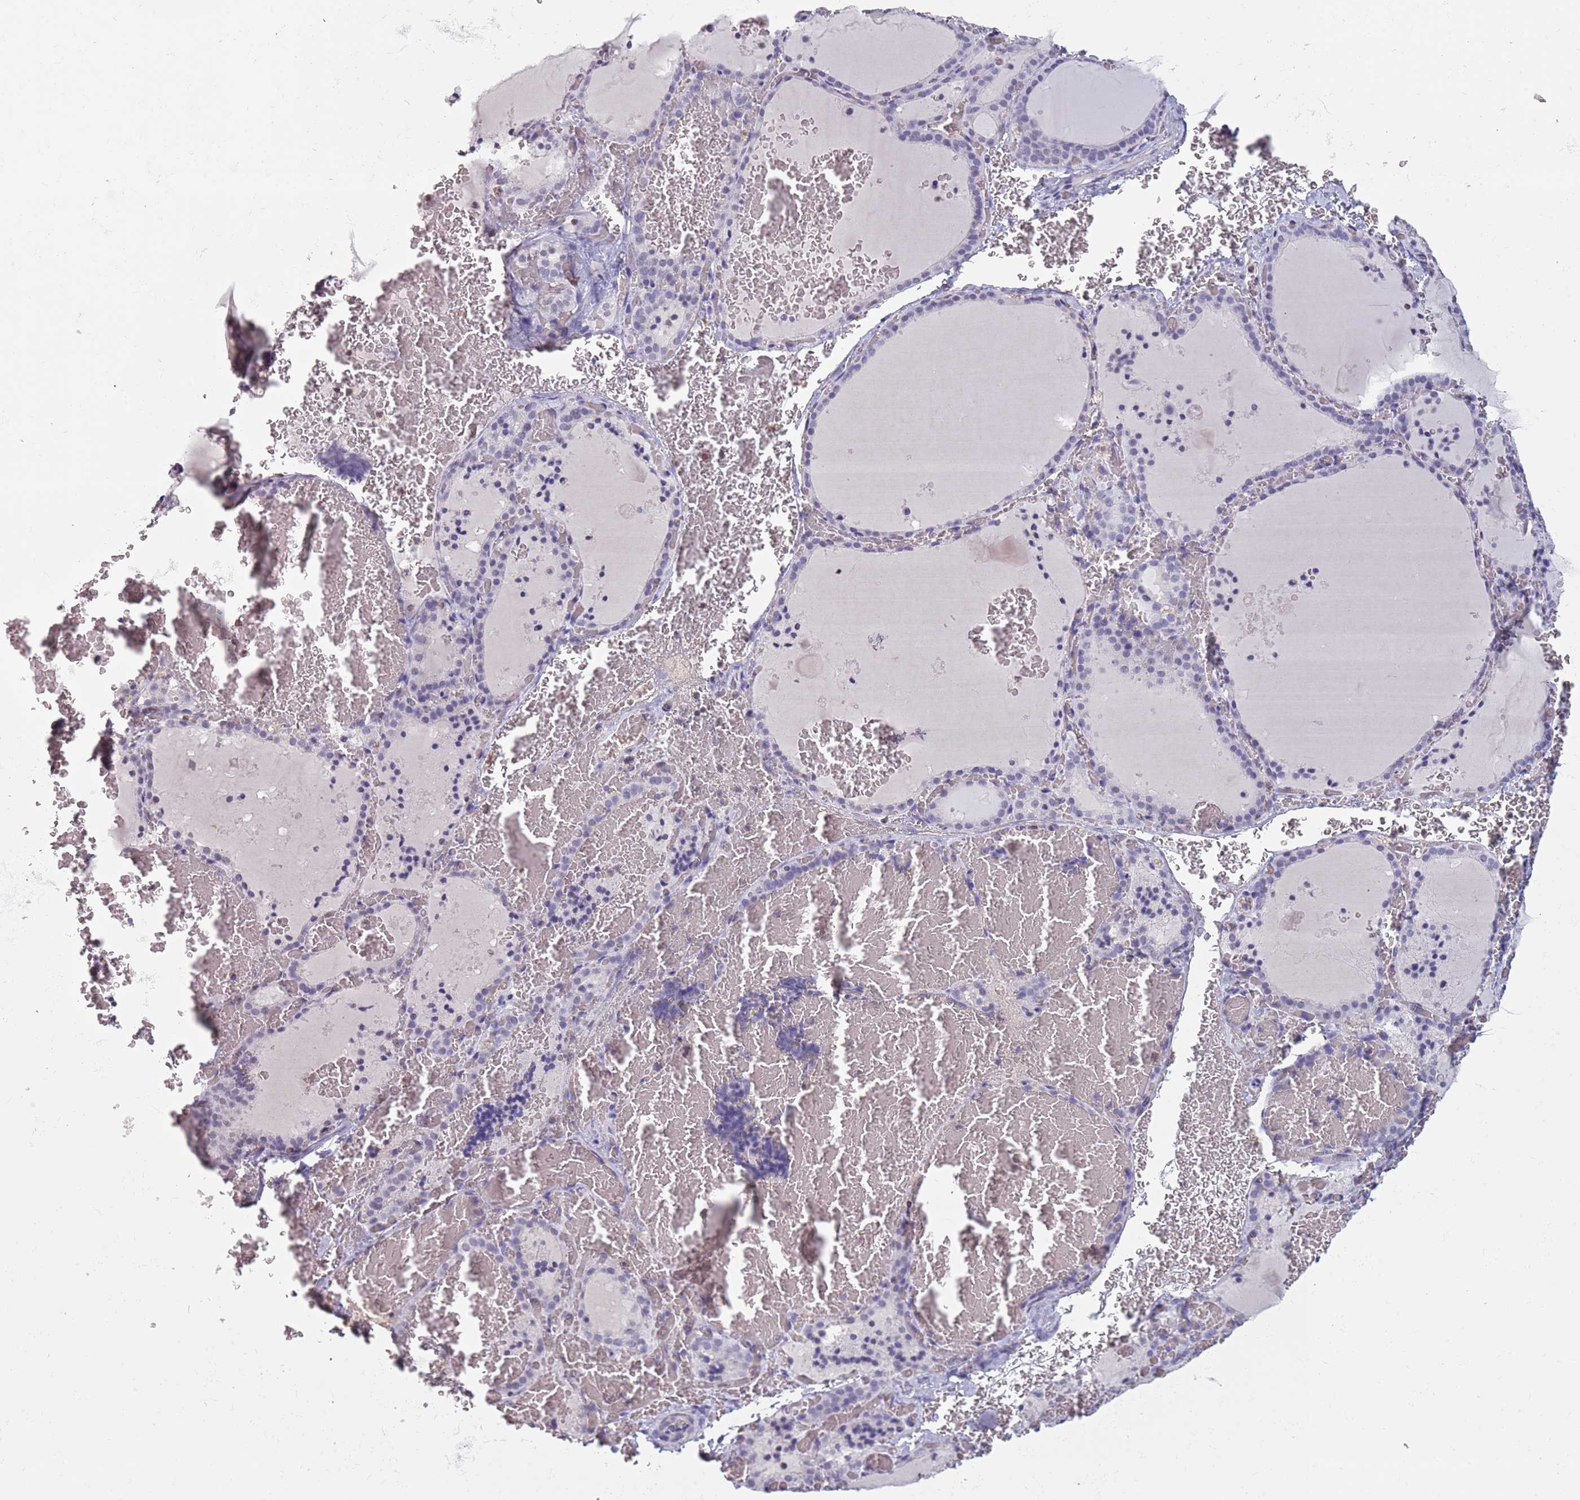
{"staining": {"intensity": "negative", "quantity": "none", "location": "none"}, "tissue": "thyroid gland", "cell_type": "Glandular cells", "image_type": "normal", "snomed": [{"axis": "morphology", "description": "Normal tissue, NOS"}, {"axis": "topography", "description": "Thyroid gland"}], "caption": "IHC image of unremarkable thyroid gland: thyroid gland stained with DAB demonstrates no significant protein staining in glandular cells. (DAB (3,3'-diaminobenzidine) immunohistochemistry (IHC) with hematoxylin counter stain).", "gene": "SUN5", "patient": {"sex": "female", "age": 39}}